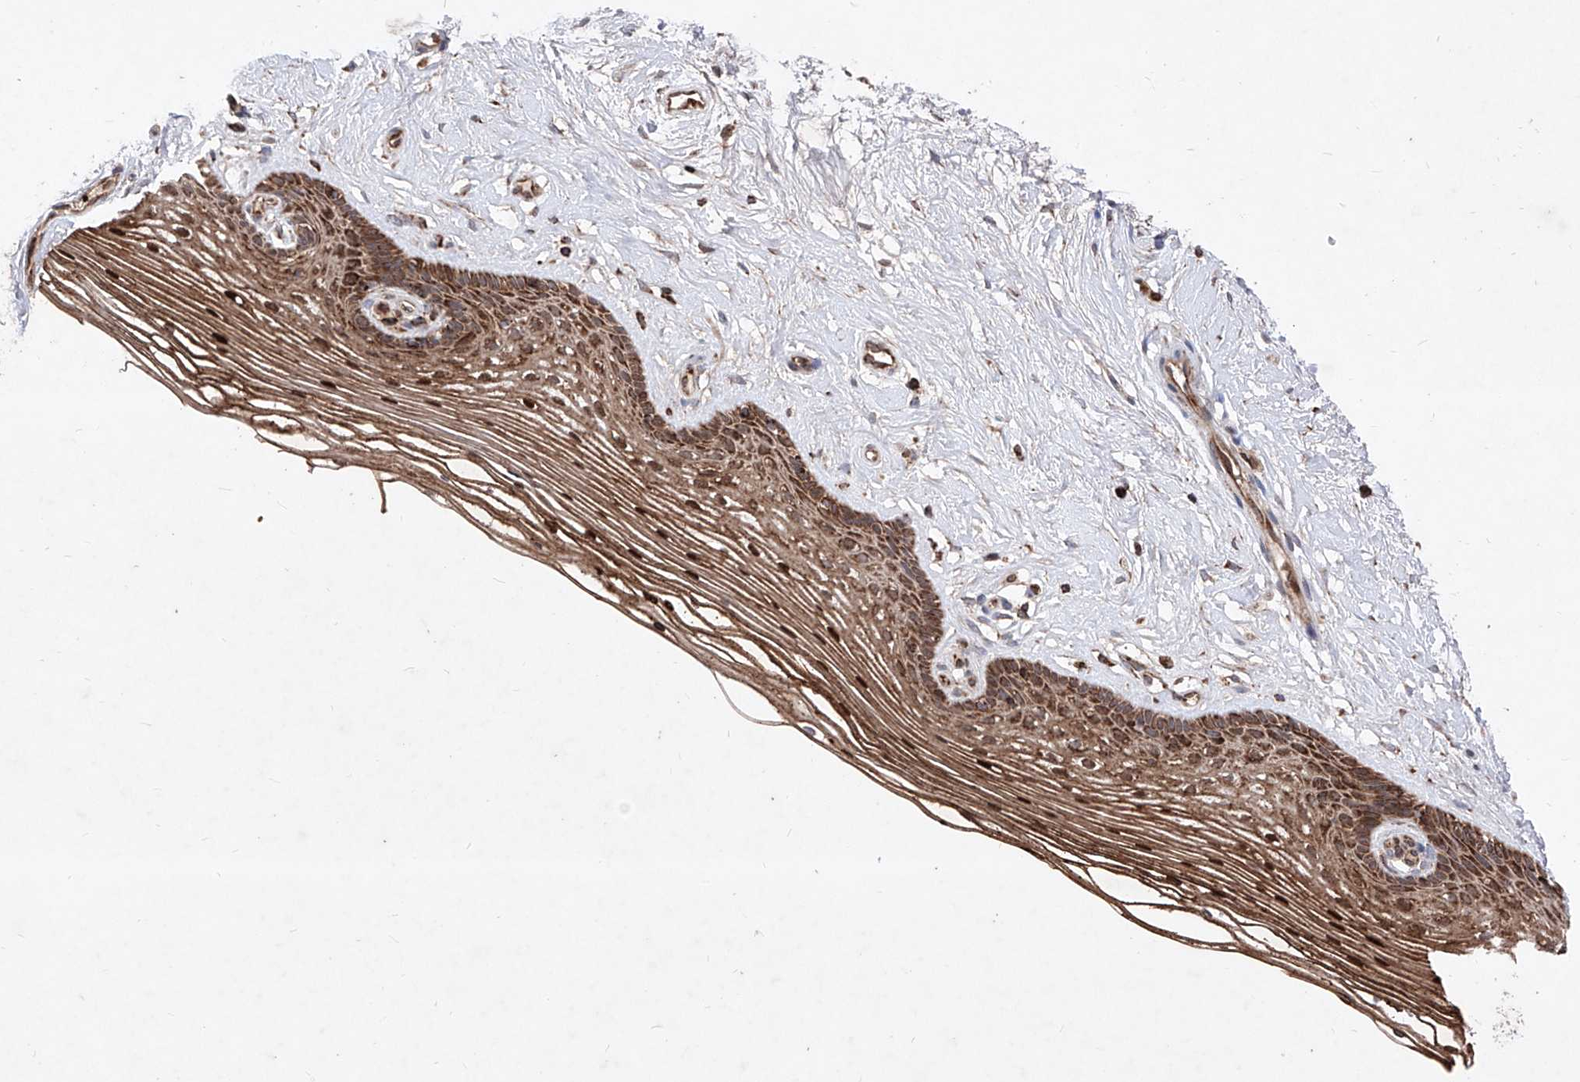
{"staining": {"intensity": "strong", "quantity": "25%-75%", "location": "cytoplasmic/membranous"}, "tissue": "vagina", "cell_type": "Squamous epithelial cells", "image_type": "normal", "snomed": [{"axis": "morphology", "description": "Normal tissue, NOS"}, {"axis": "topography", "description": "Vagina"}], "caption": "Protein analysis of unremarkable vagina reveals strong cytoplasmic/membranous positivity in approximately 25%-75% of squamous epithelial cells.", "gene": "SEMA6A", "patient": {"sex": "female", "age": 46}}